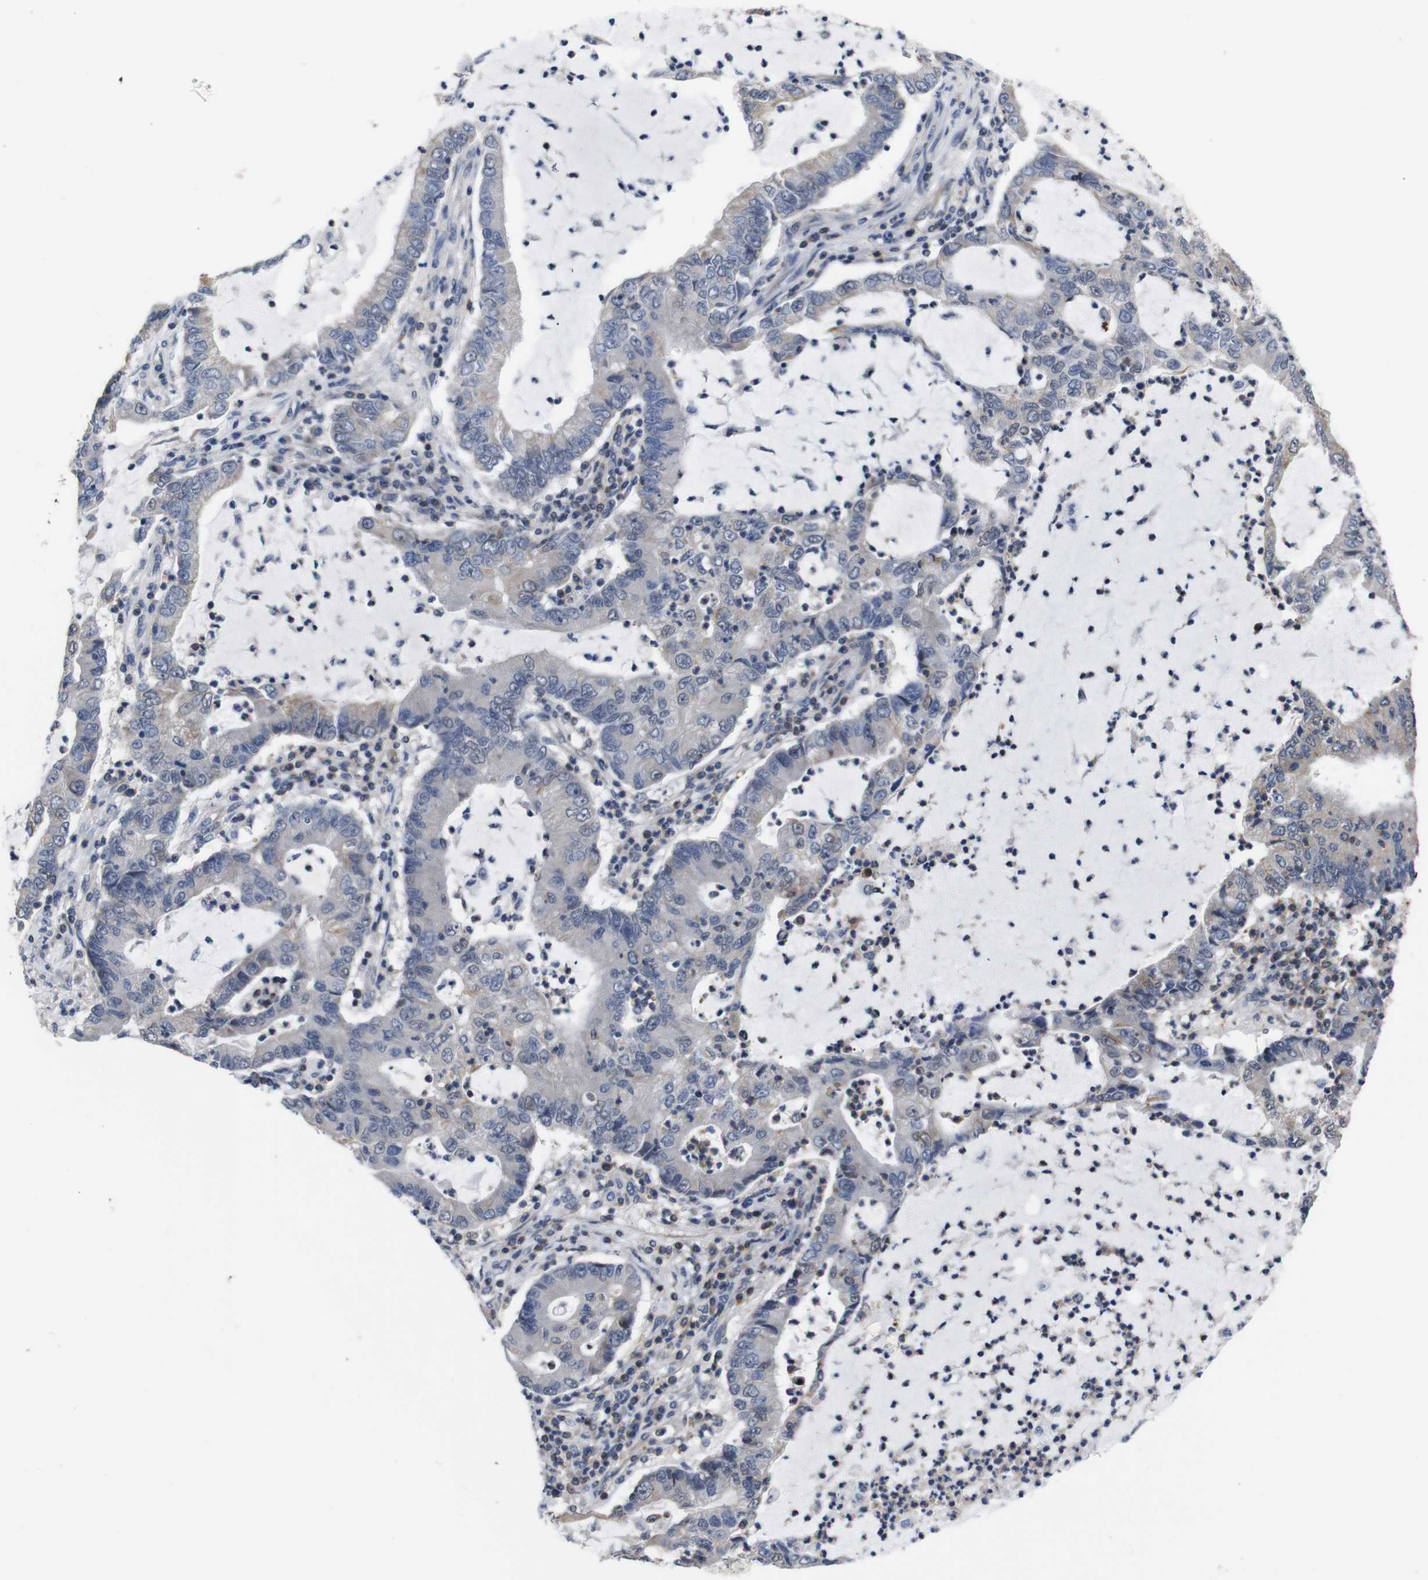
{"staining": {"intensity": "negative", "quantity": "none", "location": "none"}, "tissue": "lung cancer", "cell_type": "Tumor cells", "image_type": "cancer", "snomed": [{"axis": "morphology", "description": "Adenocarcinoma, NOS"}, {"axis": "topography", "description": "Lung"}], "caption": "A micrograph of human lung cancer is negative for staining in tumor cells.", "gene": "BRWD3", "patient": {"sex": "female", "age": 51}}